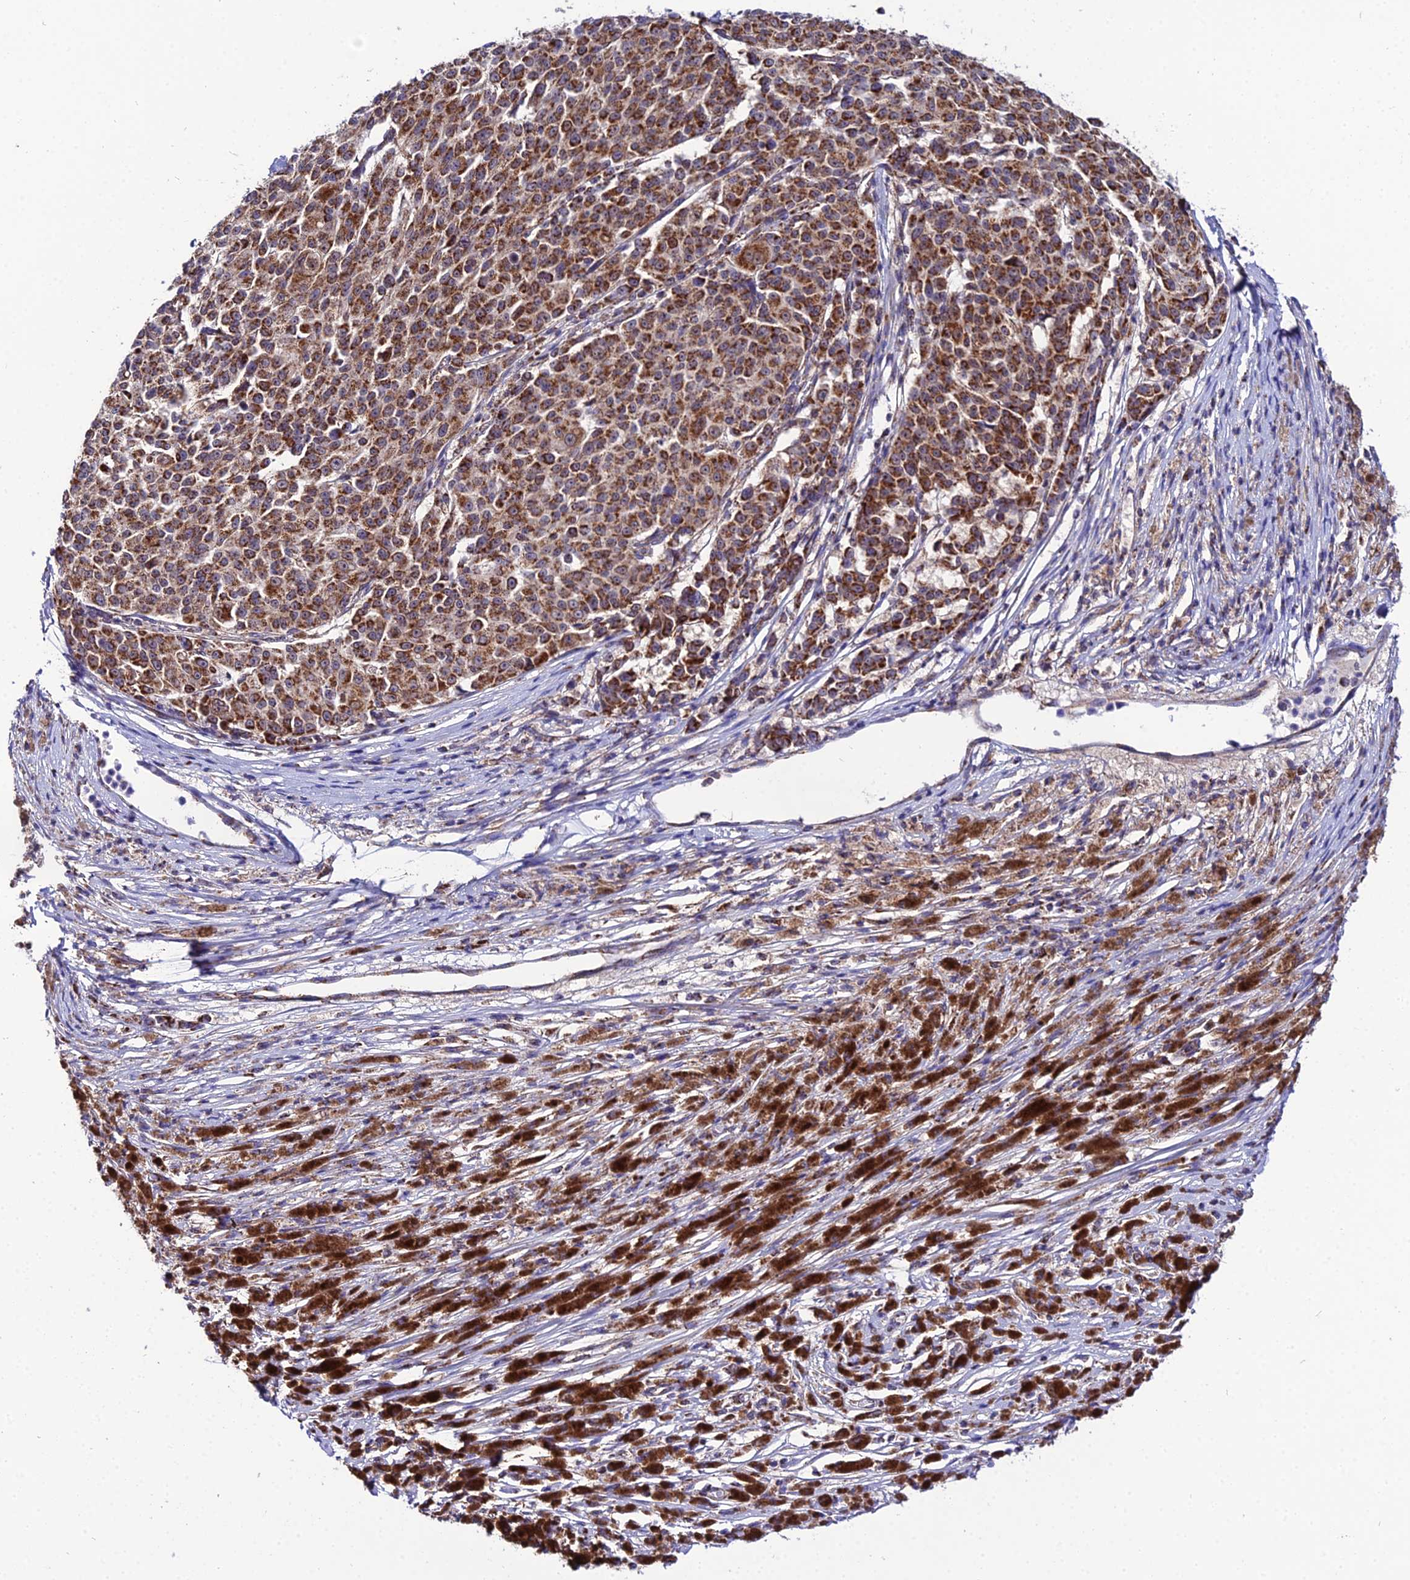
{"staining": {"intensity": "strong", "quantity": ">75%", "location": "cytoplasmic/membranous"}, "tissue": "melanoma", "cell_type": "Tumor cells", "image_type": "cancer", "snomed": [{"axis": "morphology", "description": "Malignant melanoma, NOS"}, {"axis": "topography", "description": "Skin"}], "caption": "This is an image of immunohistochemistry (IHC) staining of malignant melanoma, which shows strong expression in the cytoplasmic/membranous of tumor cells.", "gene": "PSMD2", "patient": {"sex": "female", "age": 52}}